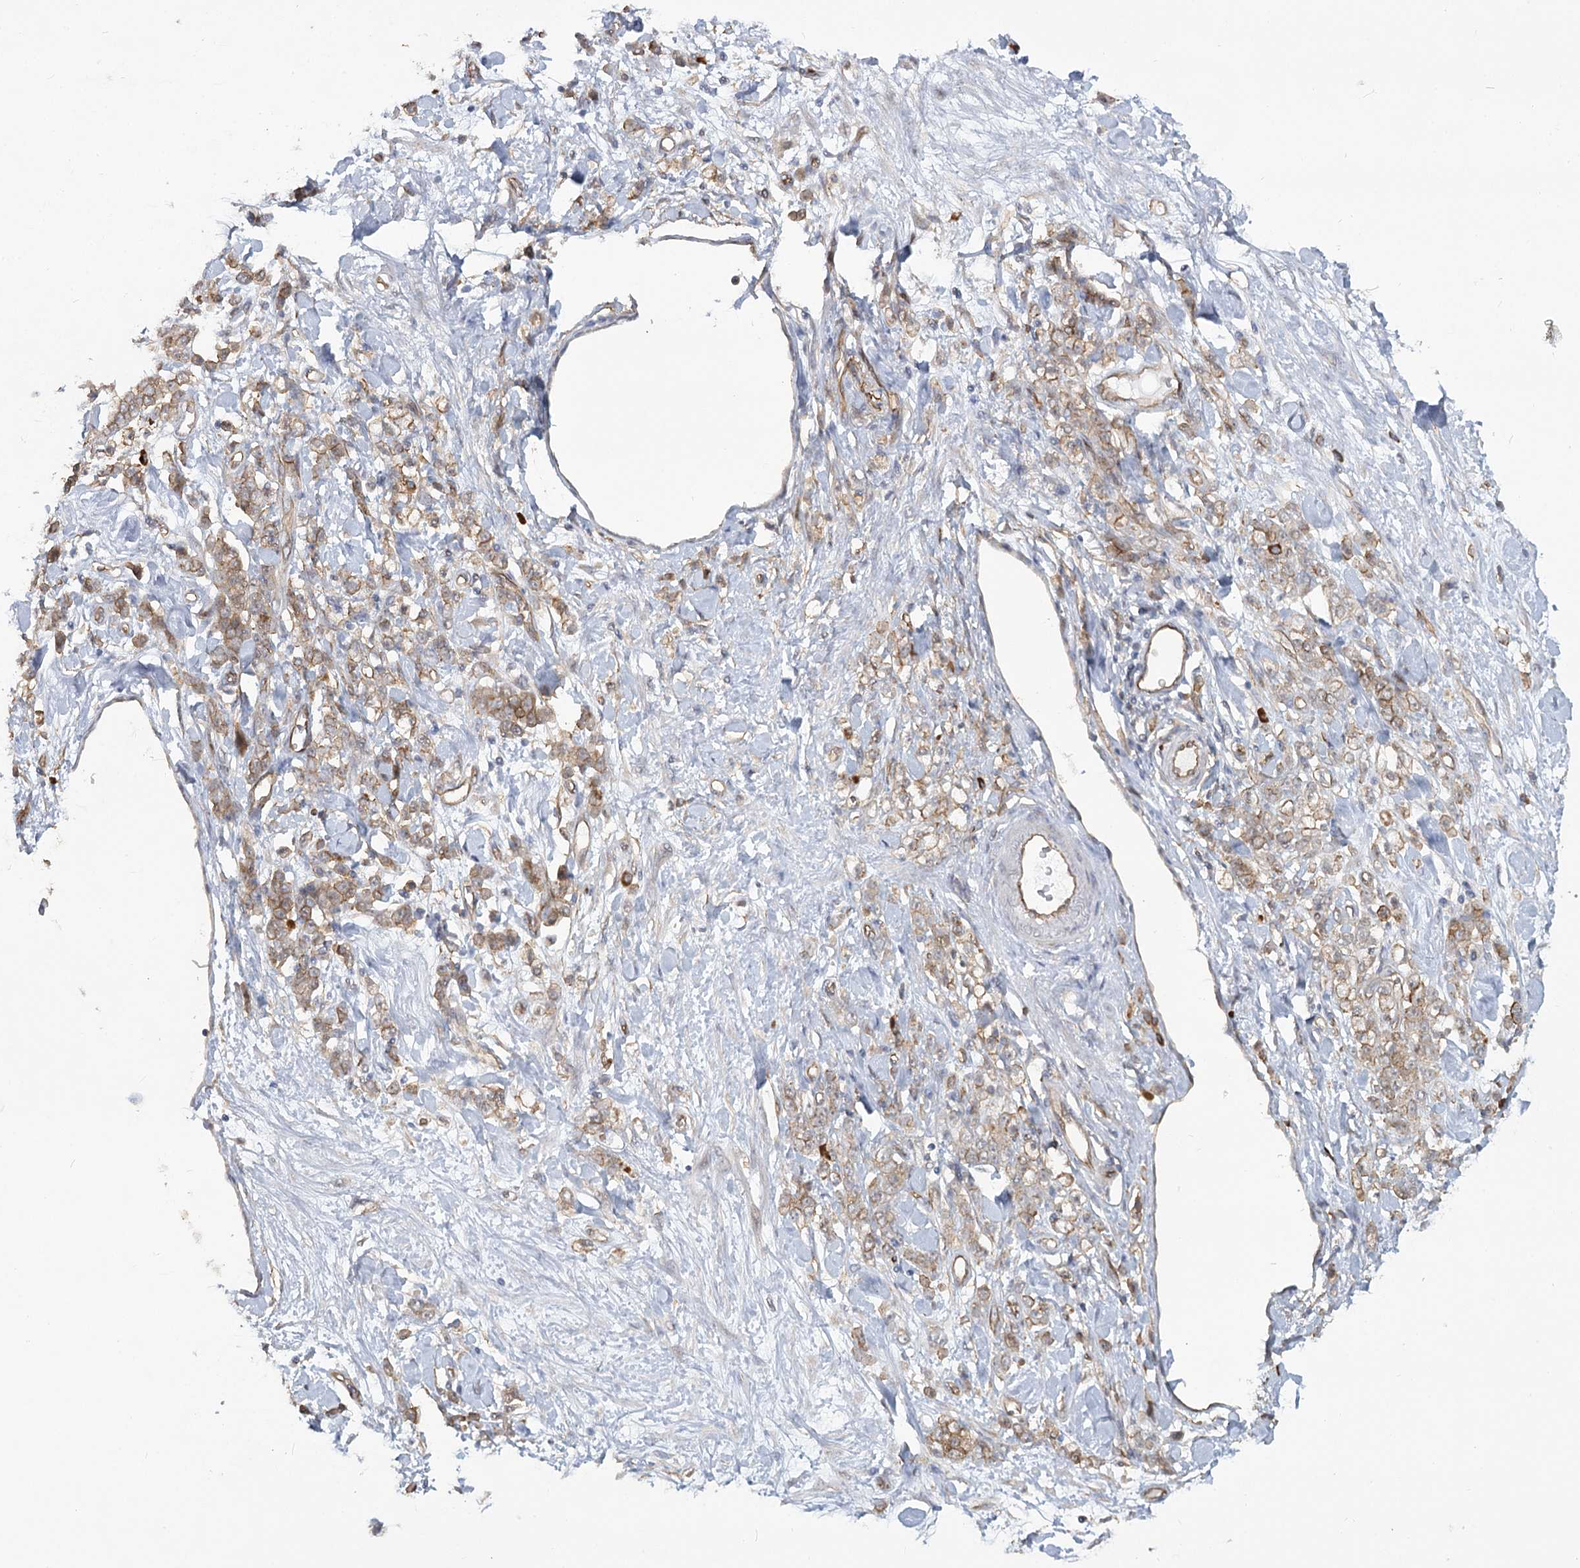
{"staining": {"intensity": "moderate", "quantity": ">75%", "location": "cytoplasmic/membranous"}, "tissue": "stomach cancer", "cell_type": "Tumor cells", "image_type": "cancer", "snomed": [{"axis": "morphology", "description": "Normal tissue, NOS"}, {"axis": "morphology", "description": "Adenocarcinoma, NOS"}, {"axis": "topography", "description": "Stomach"}], "caption": "IHC photomicrograph of human stomach adenocarcinoma stained for a protein (brown), which exhibits medium levels of moderate cytoplasmic/membranous expression in about >75% of tumor cells.", "gene": "RPP14", "patient": {"sex": "male", "age": 82}}